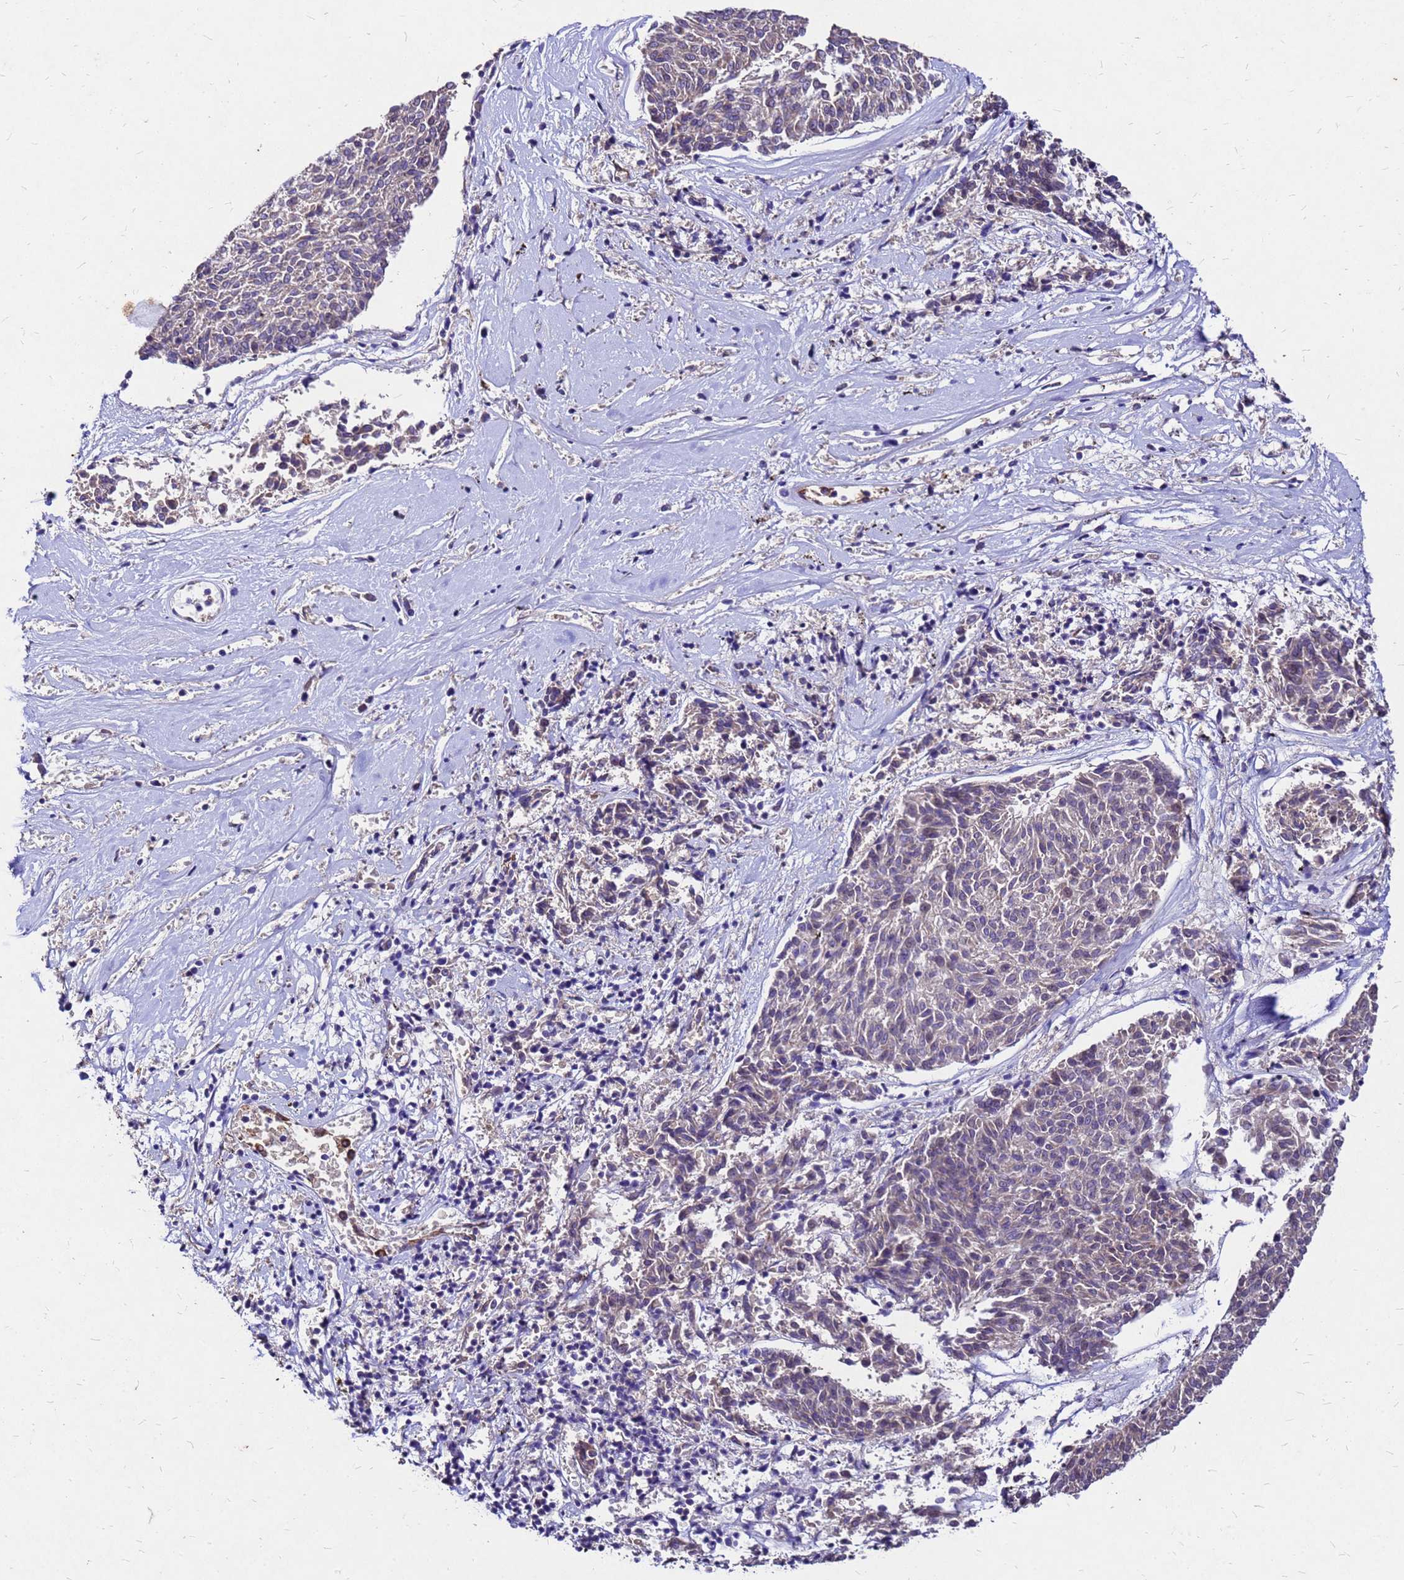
{"staining": {"intensity": "weak", "quantity": "25%-75%", "location": "cytoplasmic/membranous"}, "tissue": "melanoma", "cell_type": "Tumor cells", "image_type": "cancer", "snomed": [{"axis": "morphology", "description": "Malignant melanoma, NOS"}, {"axis": "topography", "description": "Skin"}], "caption": "Immunohistochemistry (IHC) of human melanoma shows low levels of weak cytoplasmic/membranous expression in about 25%-75% of tumor cells.", "gene": "DUSP23", "patient": {"sex": "female", "age": 72}}